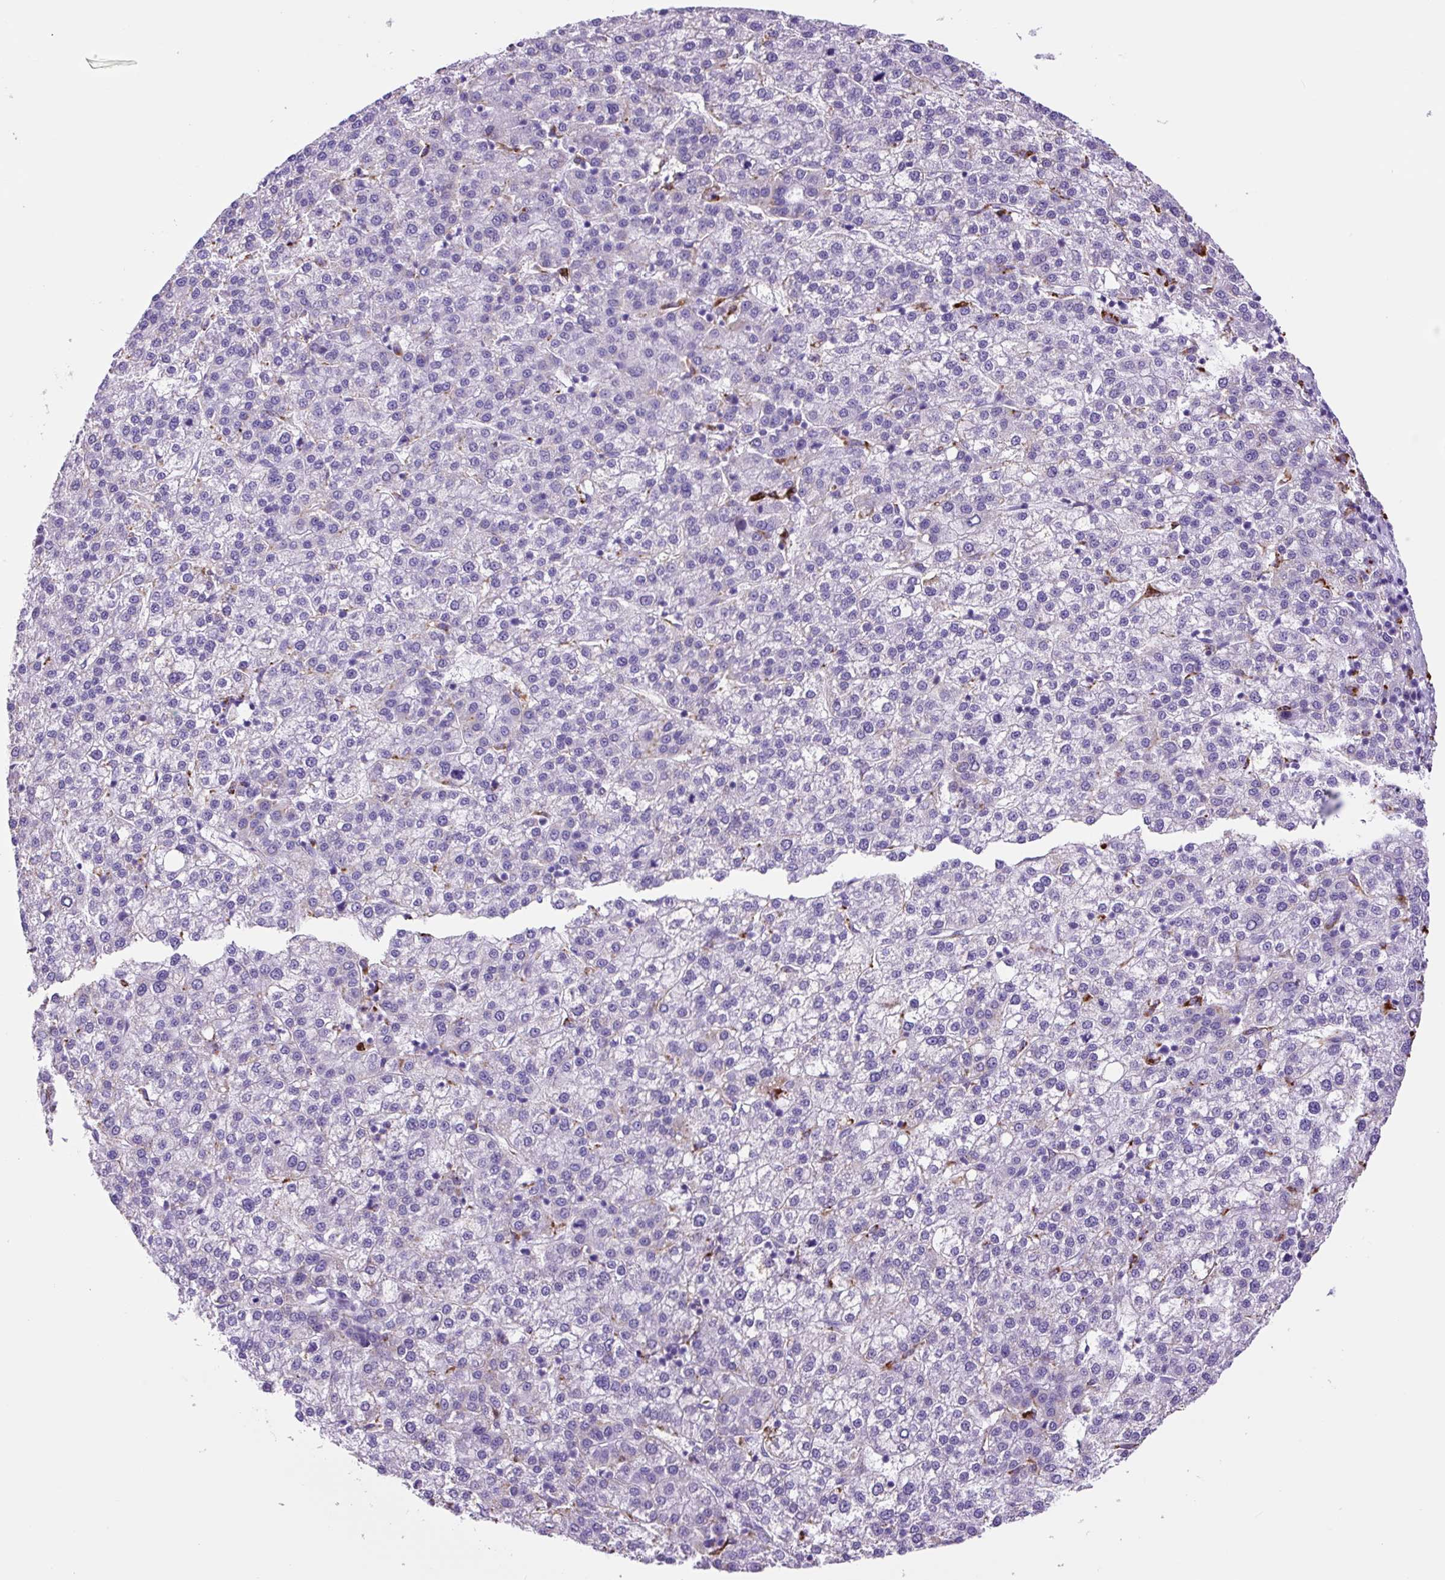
{"staining": {"intensity": "negative", "quantity": "none", "location": "none"}, "tissue": "liver cancer", "cell_type": "Tumor cells", "image_type": "cancer", "snomed": [{"axis": "morphology", "description": "Carcinoma, Hepatocellular, NOS"}, {"axis": "topography", "description": "Liver"}], "caption": "High power microscopy image of an IHC histopathology image of liver cancer, revealing no significant staining in tumor cells.", "gene": "LCN10", "patient": {"sex": "female", "age": 58}}